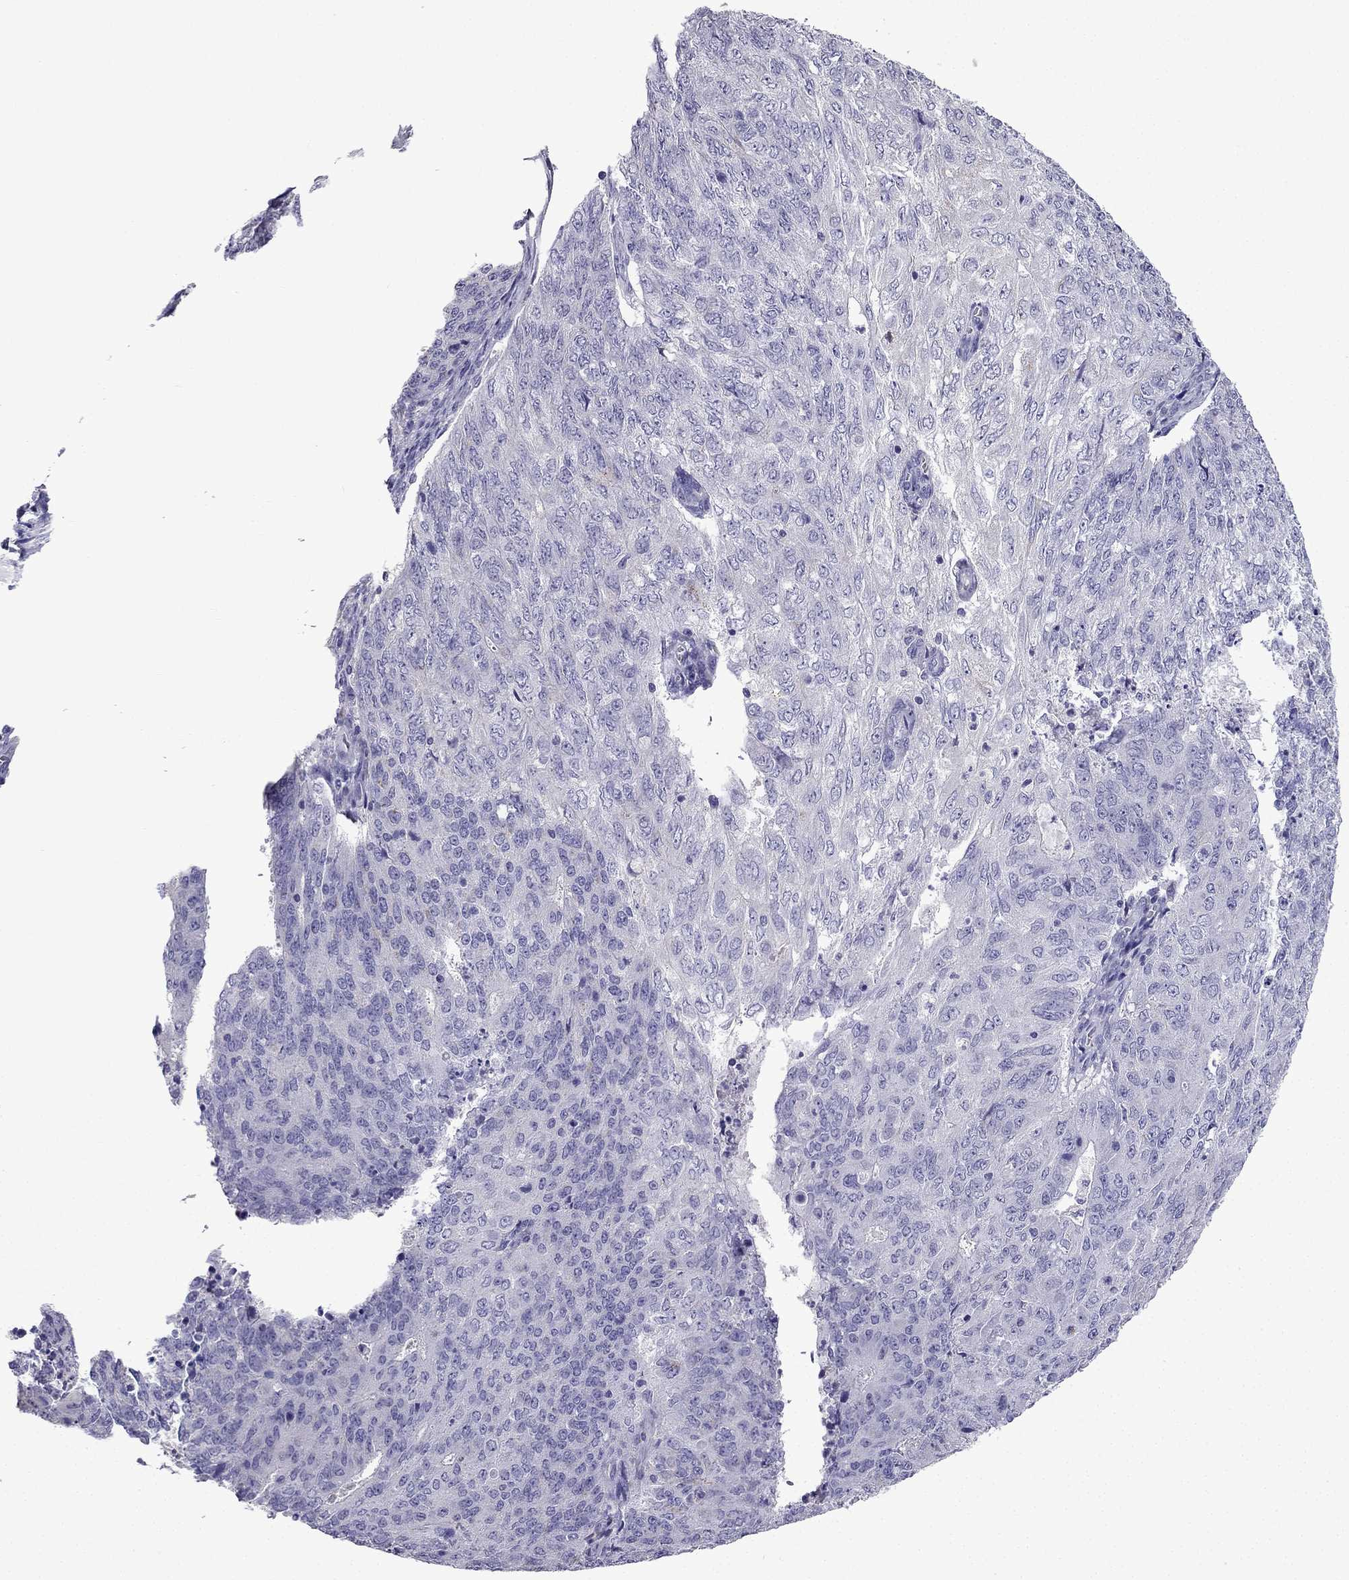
{"staining": {"intensity": "negative", "quantity": "none", "location": "none"}, "tissue": "endometrial cancer", "cell_type": "Tumor cells", "image_type": "cancer", "snomed": [{"axis": "morphology", "description": "Adenocarcinoma, NOS"}, {"axis": "topography", "description": "Endometrium"}], "caption": "A high-resolution histopathology image shows immunohistochemistry staining of adenocarcinoma (endometrial), which demonstrates no significant positivity in tumor cells.", "gene": "TTN", "patient": {"sex": "female", "age": 82}}